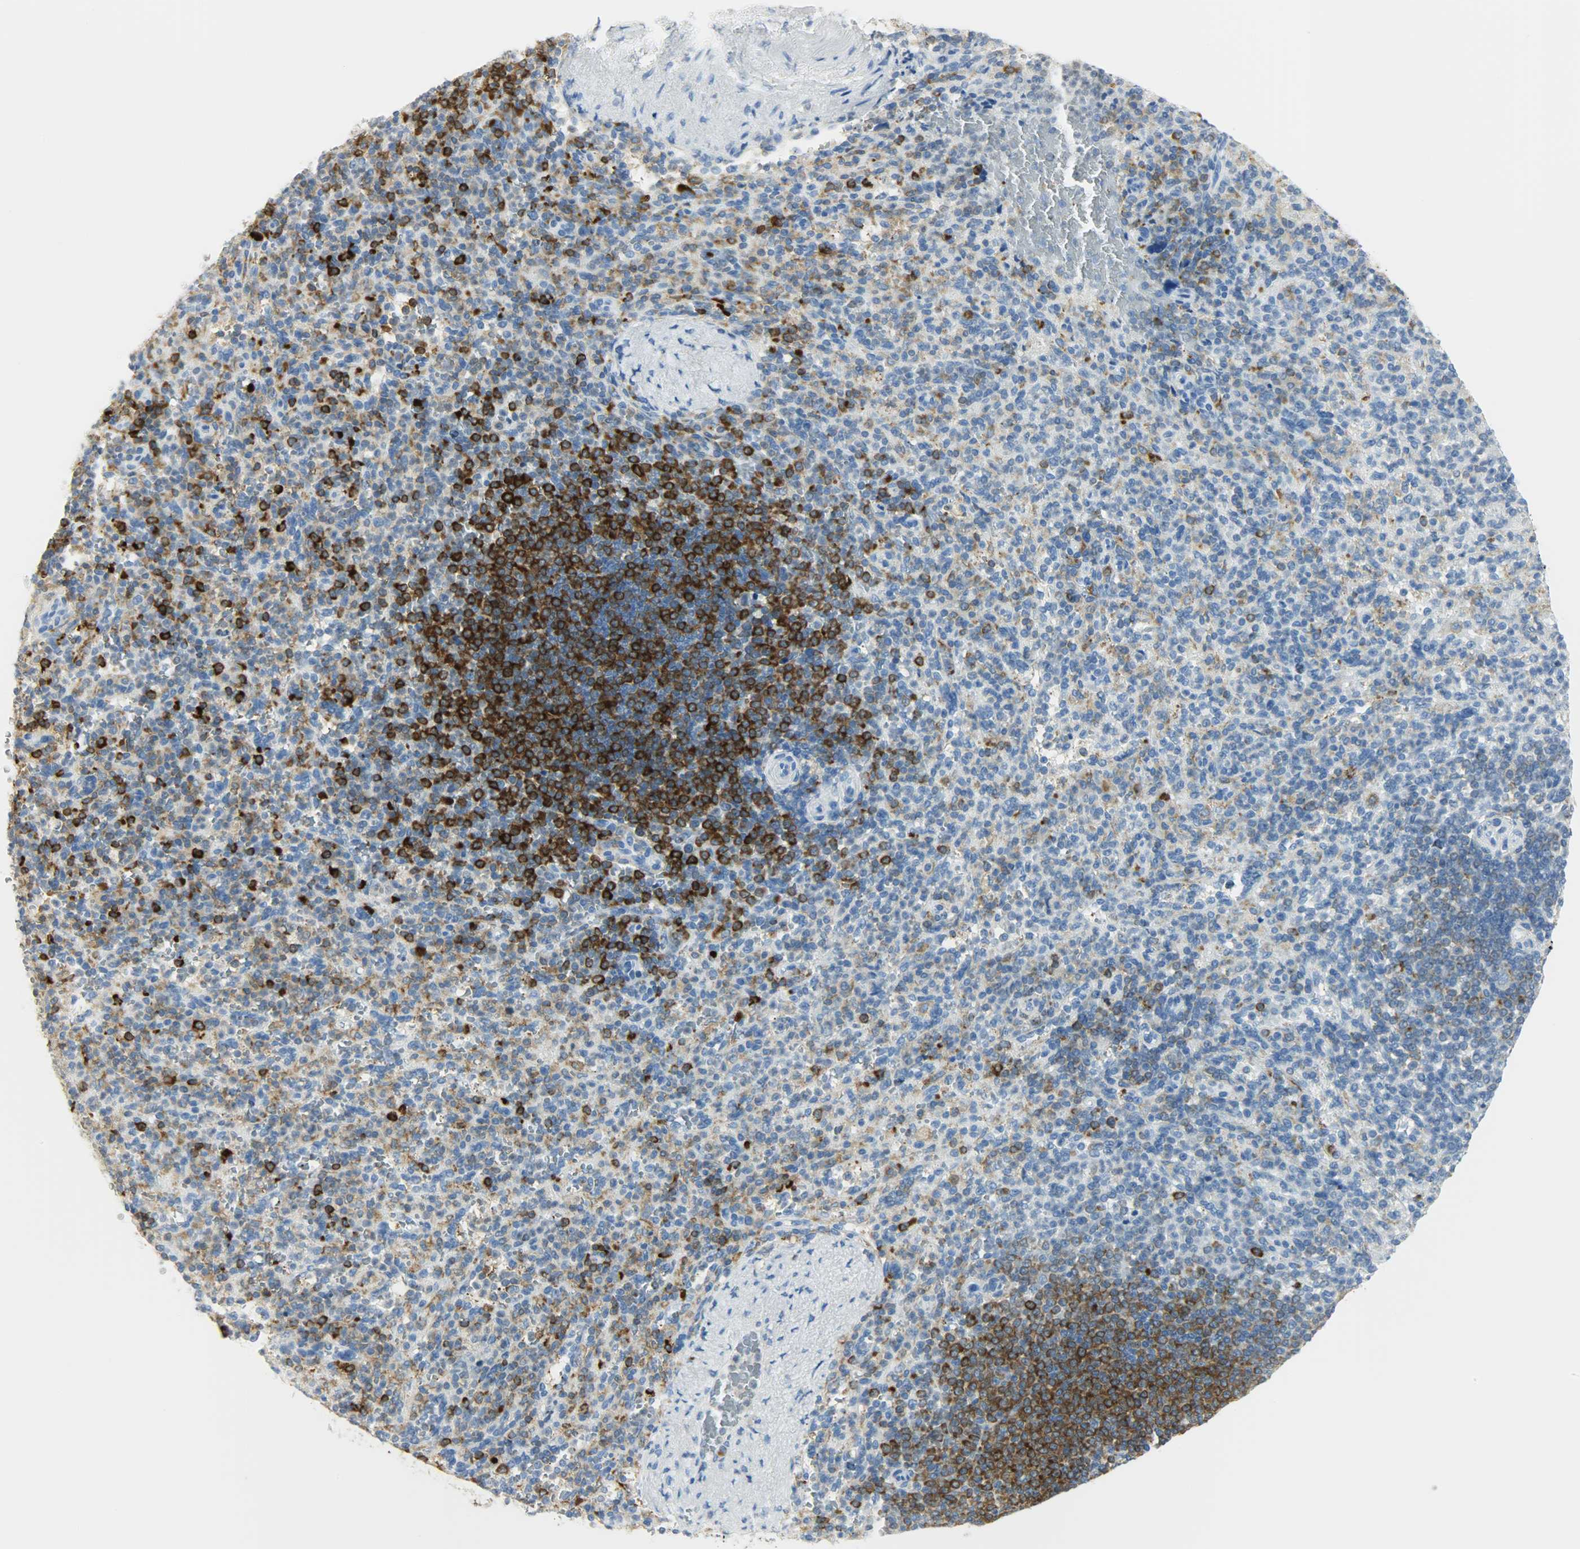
{"staining": {"intensity": "moderate", "quantity": "25%-75%", "location": "cytoplasmic/membranous"}, "tissue": "spleen", "cell_type": "Cells in red pulp", "image_type": "normal", "snomed": [{"axis": "morphology", "description": "Normal tissue, NOS"}, {"axis": "topography", "description": "Spleen"}], "caption": "A brown stain highlights moderate cytoplasmic/membranous positivity of a protein in cells in red pulp of normal human spleen. The protein of interest is stained brown, and the nuclei are stained in blue (DAB IHC with brightfield microscopy, high magnification).", "gene": "PTPN6", "patient": {"sex": "female", "age": 74}}